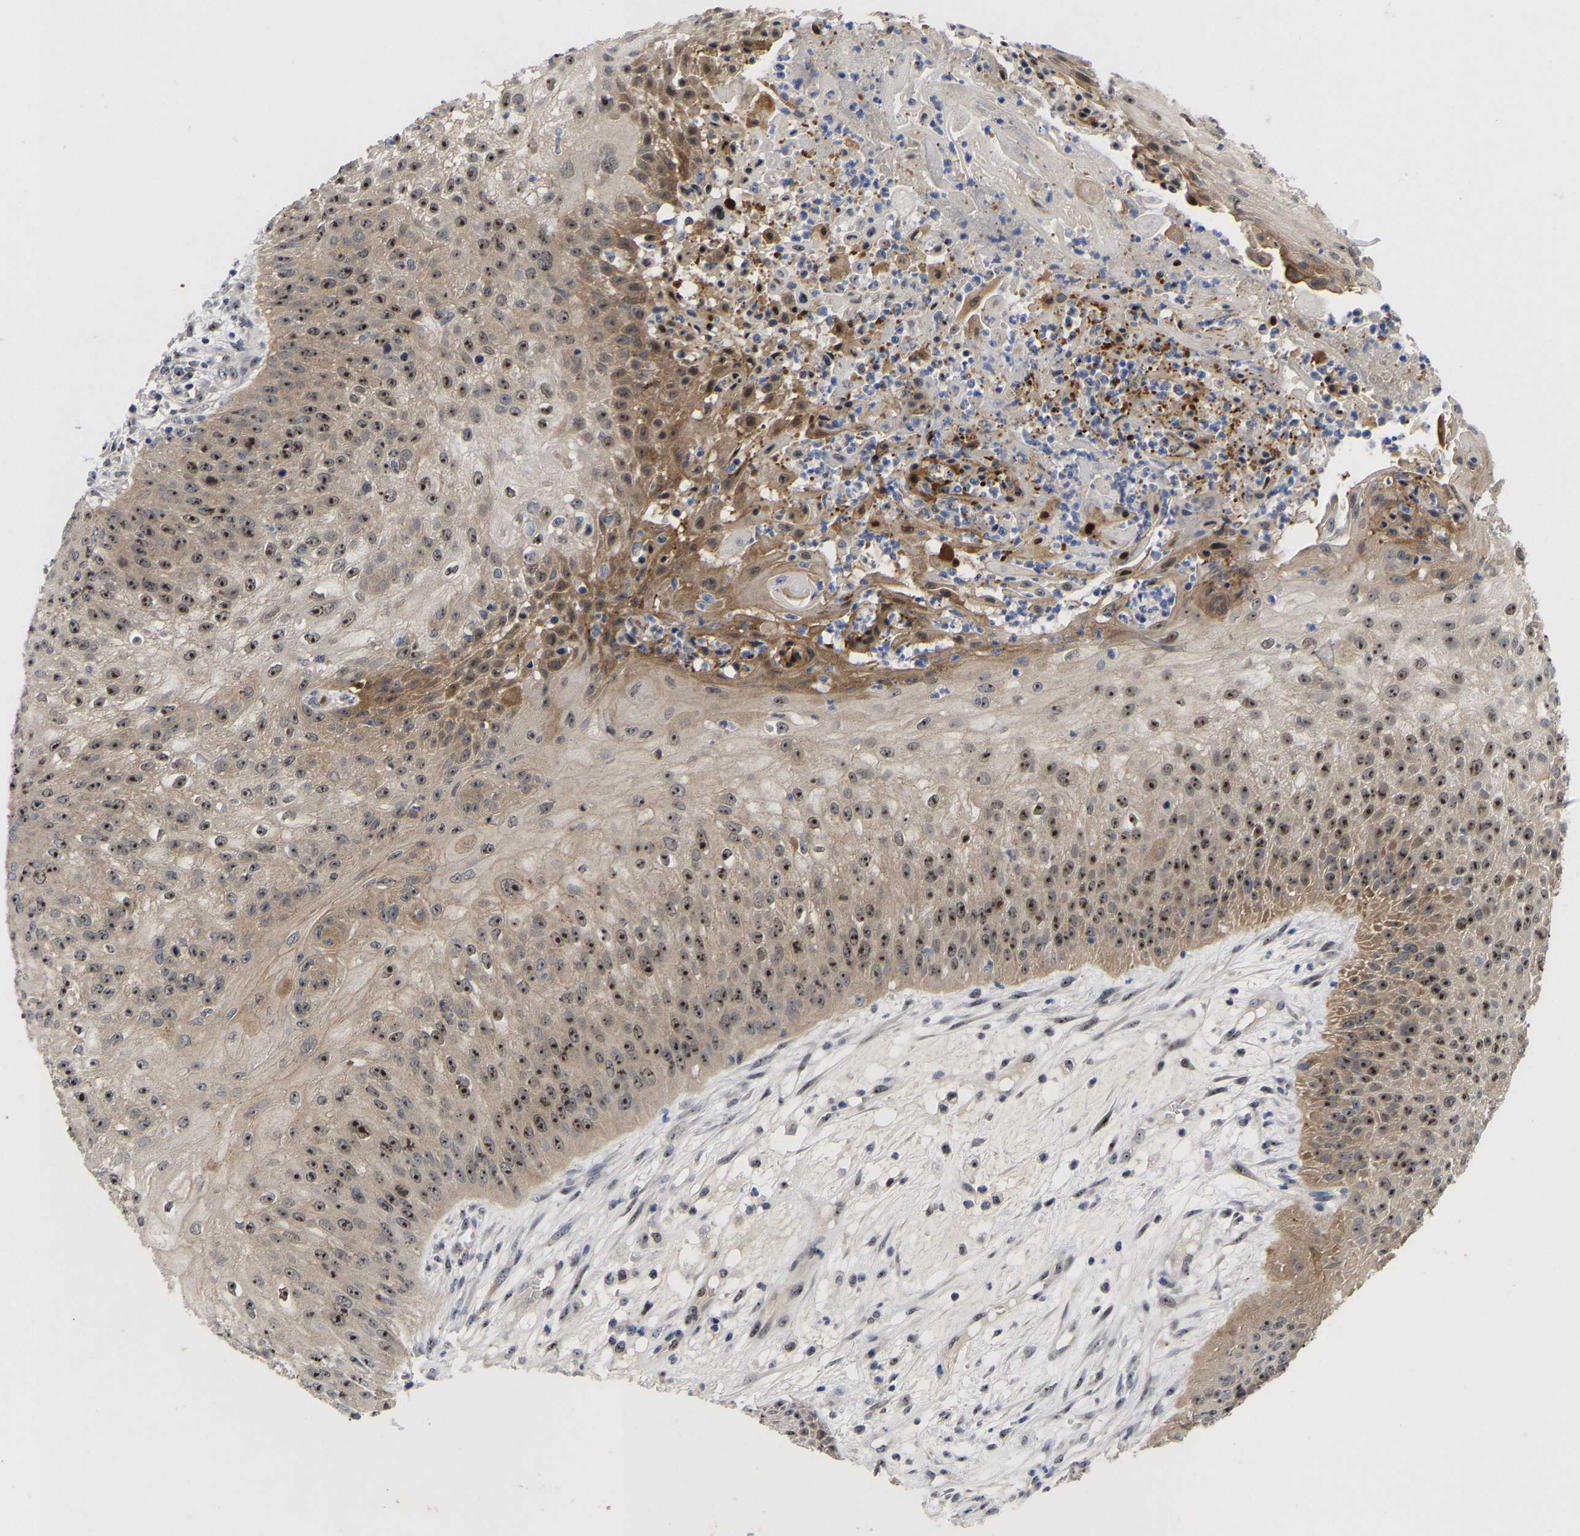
{"staining": {"intensity": "moderate", "quantity": ">75%", "location": "nuclear"}, "tissue": "skin cancer", "cell_type": "Tumor cells", "image_type": "cancer", "snomed": [{"axis": "morphology", "description": "Squamous cell carcinoma, NOS"}, {"axis": "topography", "description": "Skin"}], "caption": "This is an image of IHC staining of squamous cell carcinoma (skin), which shows moderate positivity in the nuclear of tumor cells.", "gene": "NLE1", "patient": {"sex": "female", "age": 80}}